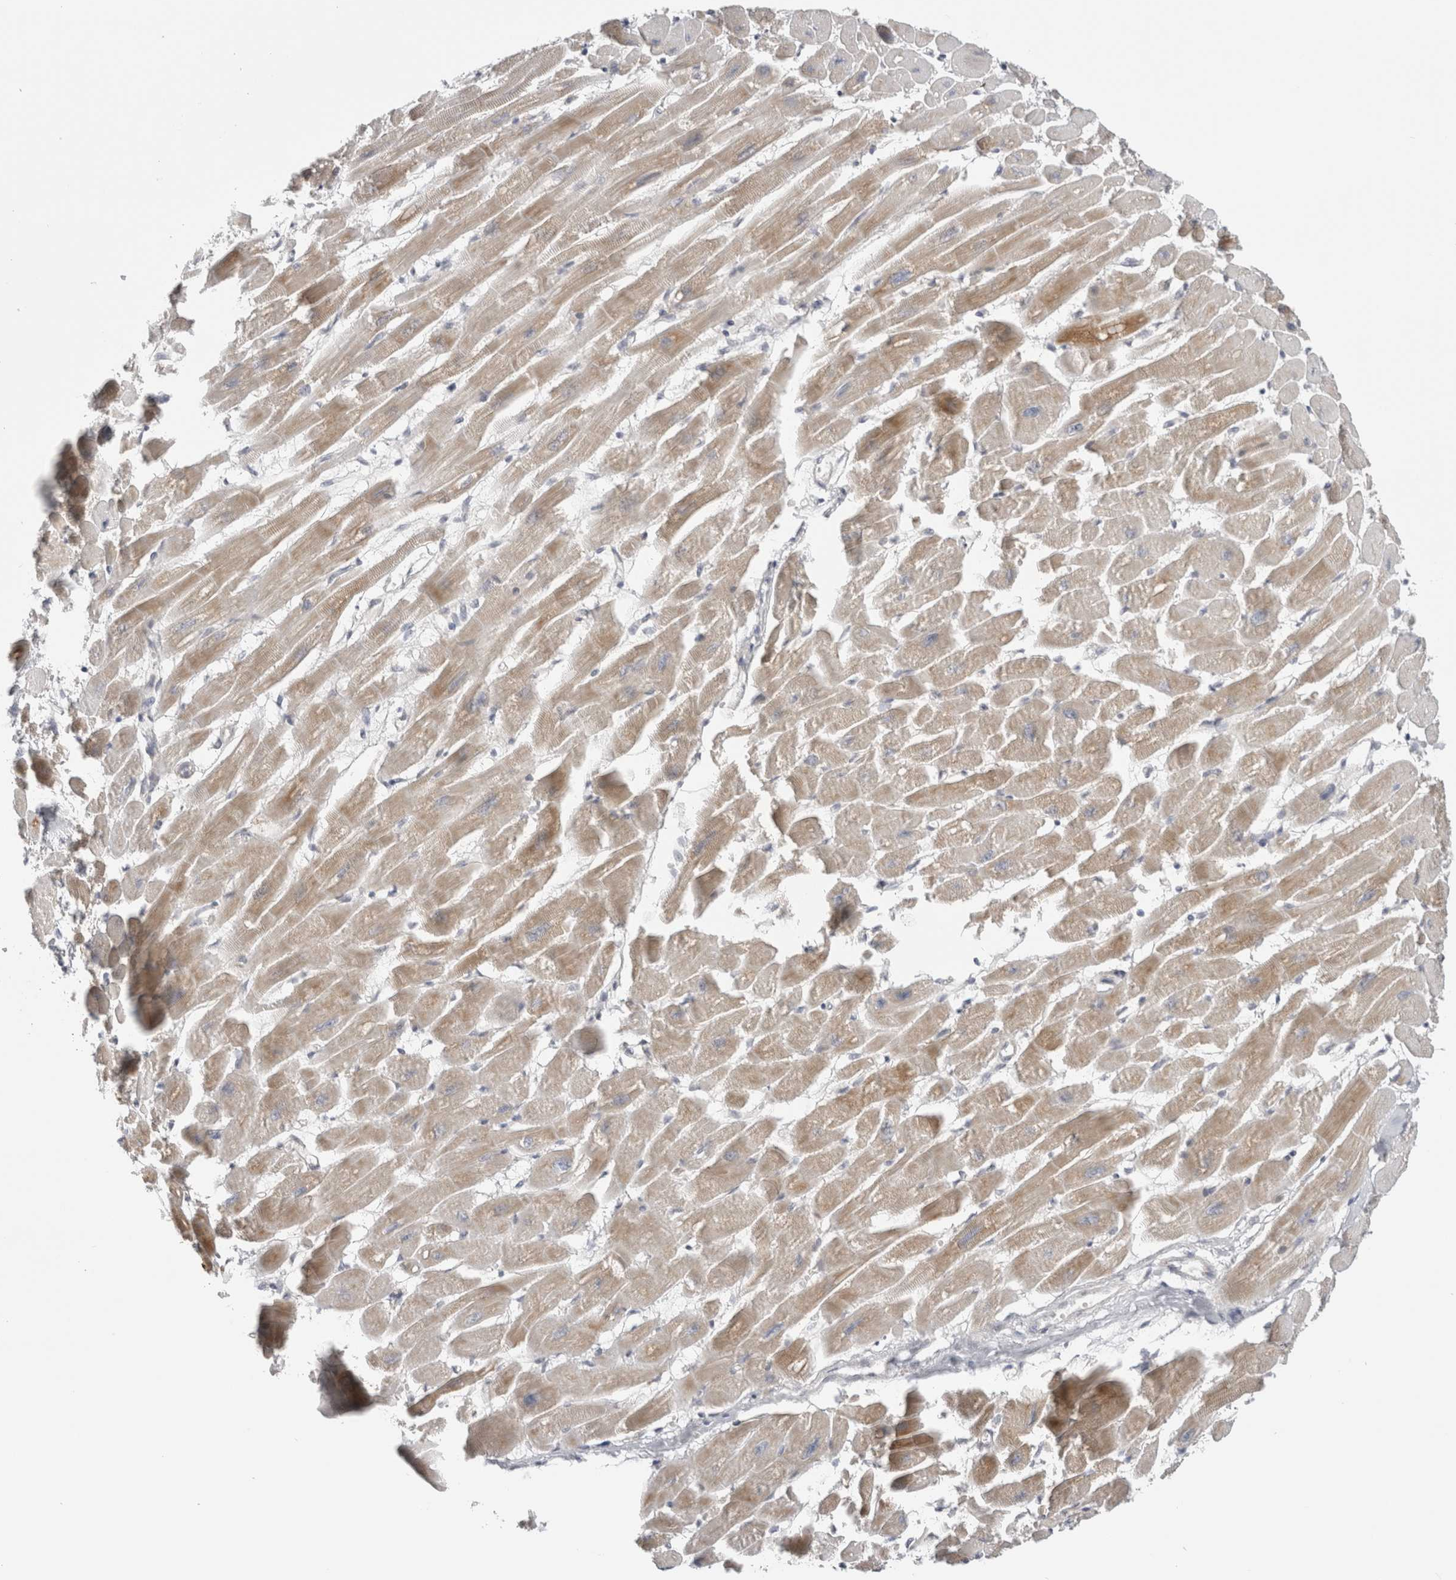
{"staining": {"intensity": "weak", "quantity": ">75%", "location": "cytoplasmic/membranous"}, "tissue": "heart muscle", "cell_type": "Cardiomyocytes", "image_type": "normal", "snomed": [{"axis": "morphology", "description": "Normal tissue, NOS"}, {"axis": "topography", "description": "Heart"}], "caption": "A high-resolution micrograph shows immunohistochemistry staining of normal heart muscle, which displays weak cytoplasmic/membranous staining in about >75% of cardiomyocytes.", "gene": "FAHD1", "patient": {"sex": "female", "age": 54}}